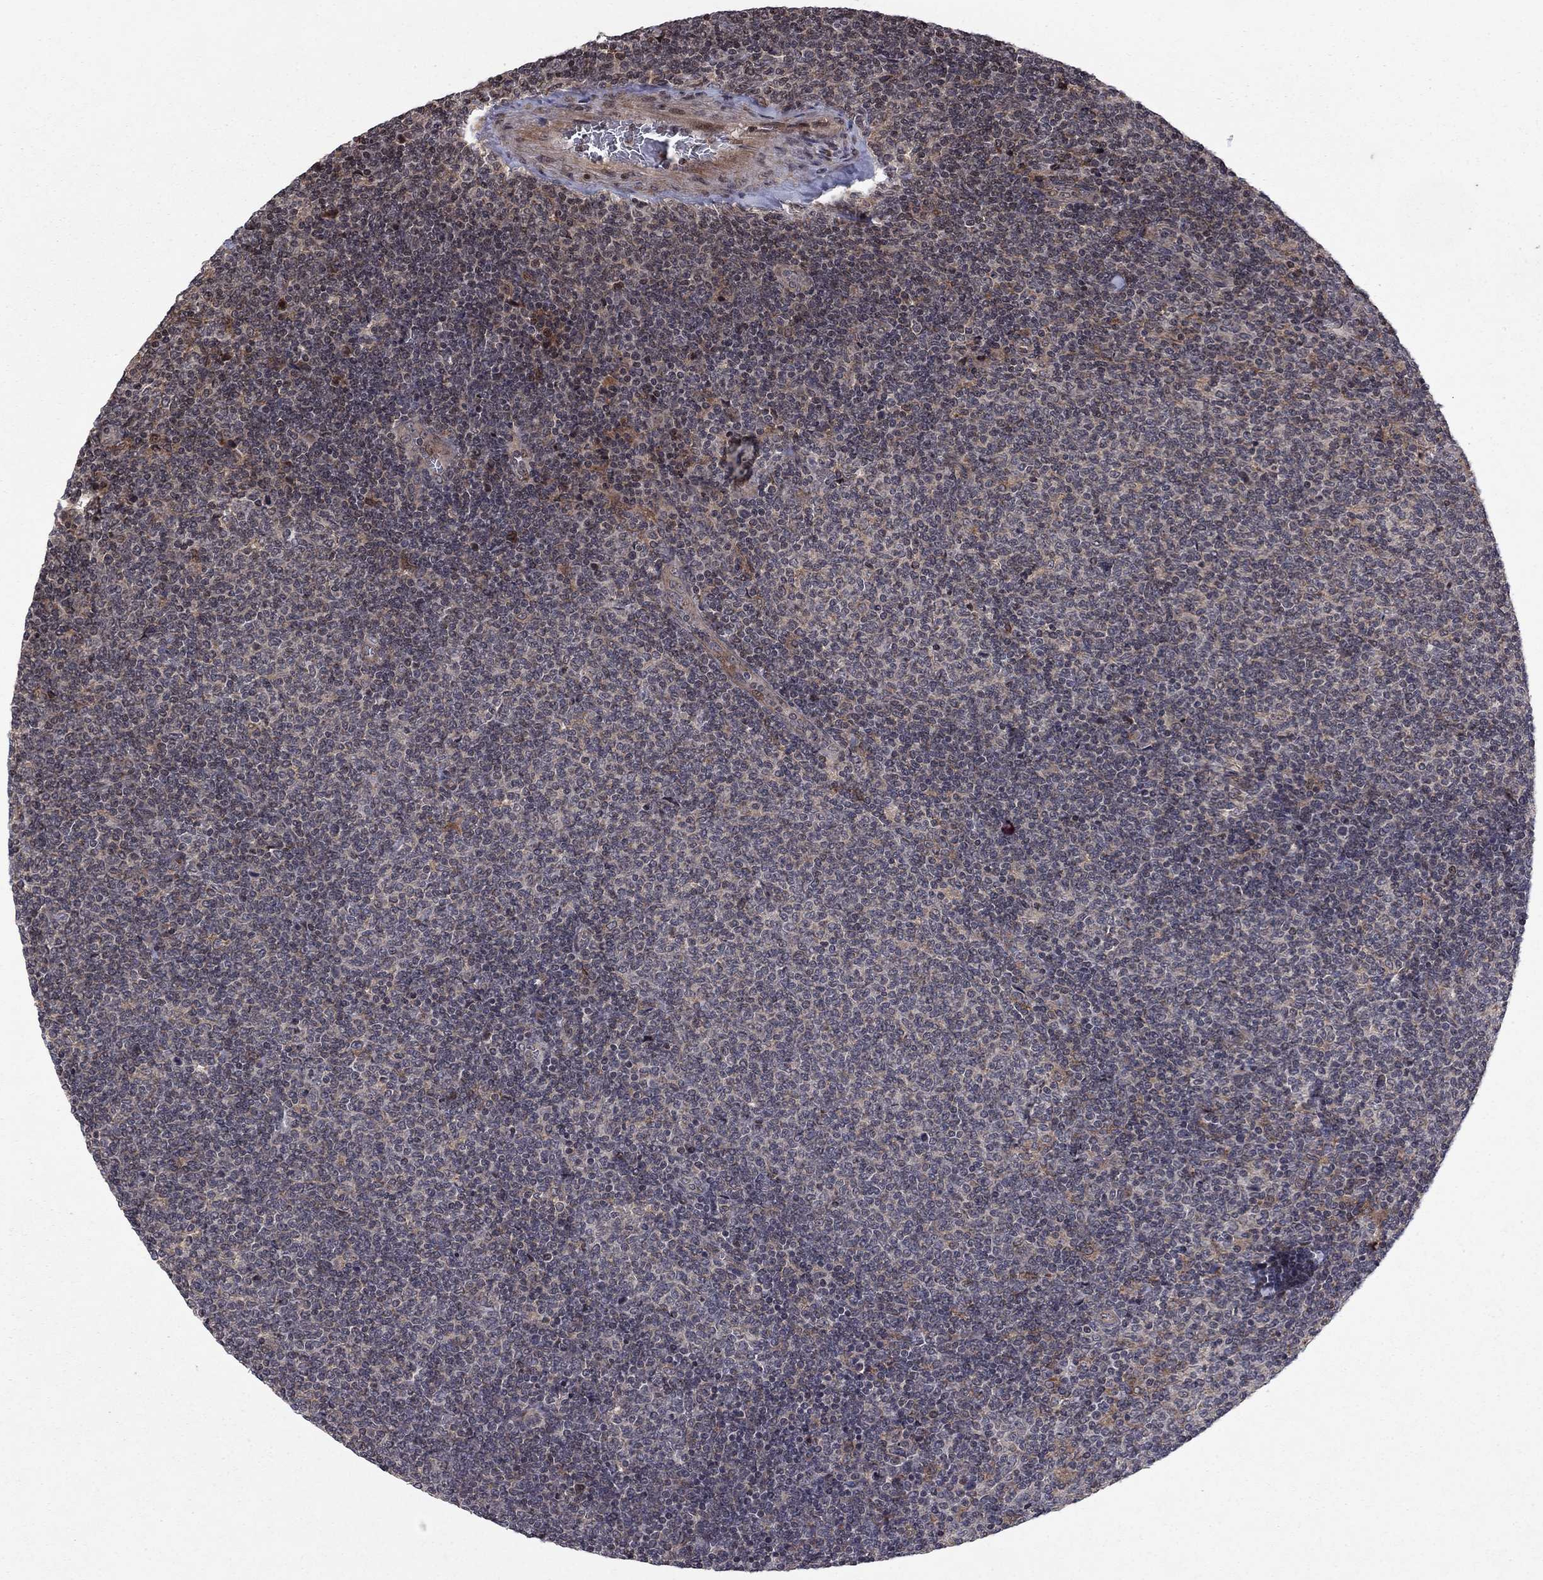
{"staining": {"intensity": "negative", "quantity": "none", "location": "none"}, "tissue": "lymphoma", "cell_type": "Tumor cells", "image_type": "cancer", "snomed": [{"axis": "morphology", "description": "Malignant lymphoma, non-Hodgkin's type, Low grade"}, {"axis": "topography", "description": "Lymph node"}], "caption": "This is a image of immunohistochemistry (IHC) staining of low-grade malignant lymphoma, non-Hodgkin's type, which shows no staining in tumor cells. (IHC, brightfield microscopy, high magnification).", "gene": "SORBS1", "patient": {"sex": "male", "age": 52}}